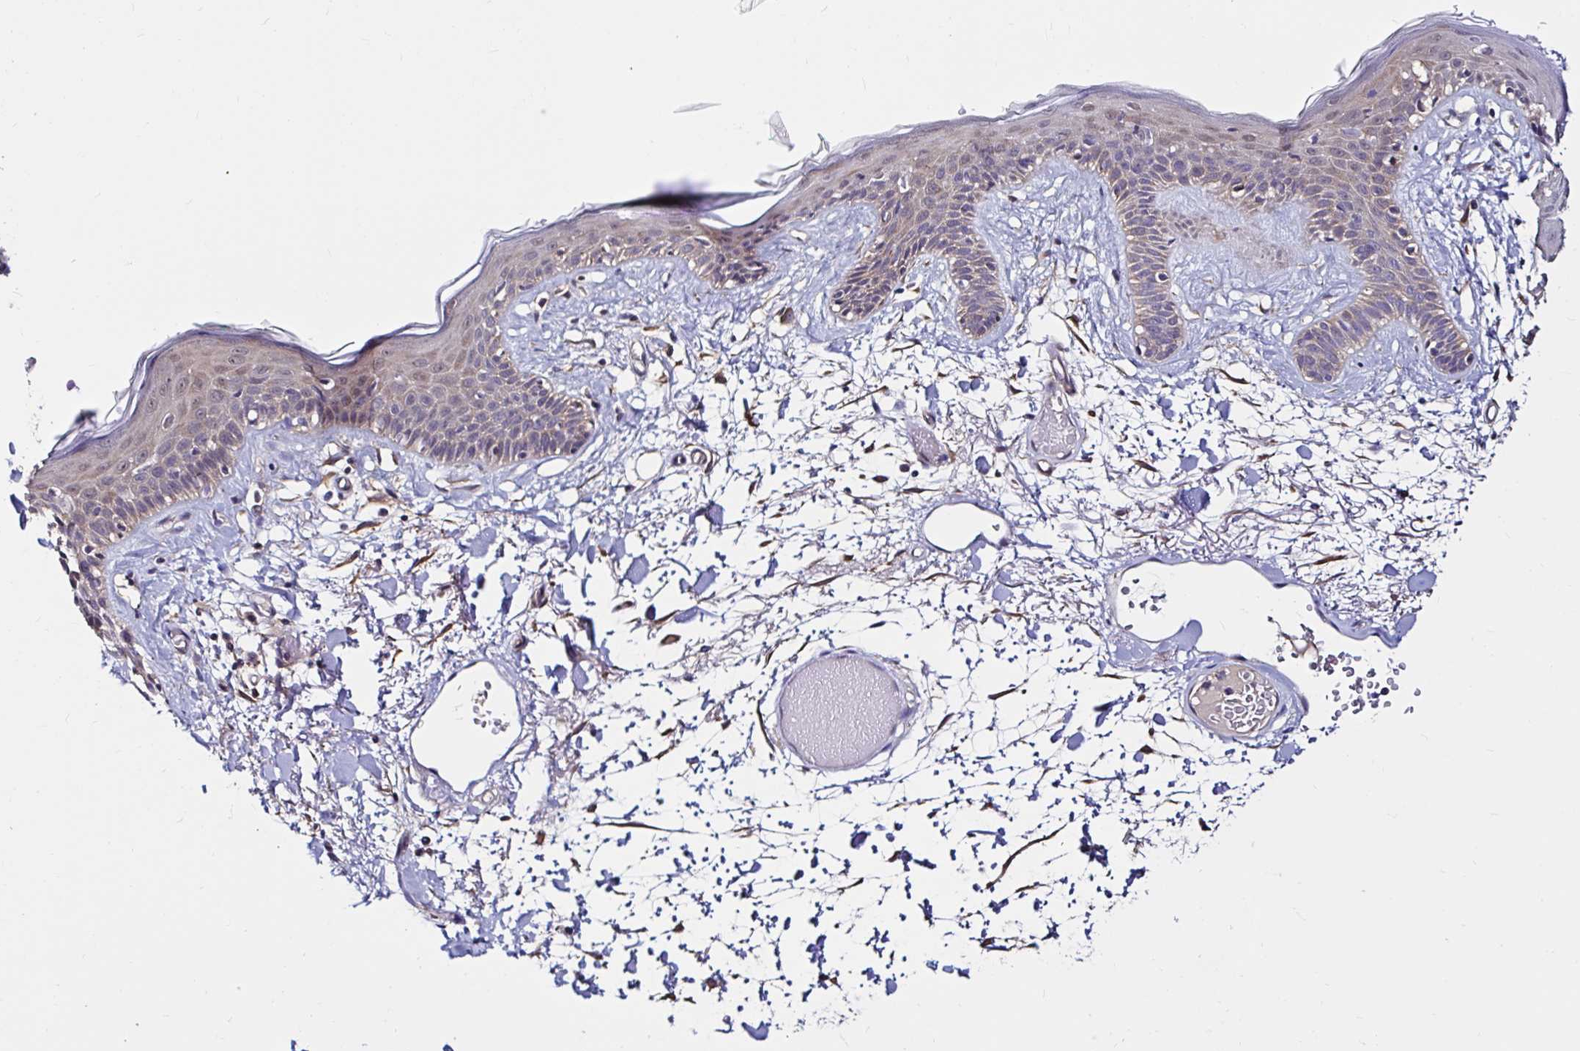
{"staining": {"intensity": "moderate", "quantity": "25%-75%", "location": "cytoplasmic/membranous"}, "tissue": "skin", "cell_type": "Fibroblasts", "image_type": "normal", "snomed": [{"axis": "morphology", "description": "Normal tissue, NOS"}, {"axis": "topography", "description": "Skin"}], "caption": "The histopathology image demonstrates staining of normal skin, revealing moderate cytoplasmic/membranous protein positivity (brown color) within fibroblasts.", "gene": "RSRP1", "patient": {"sex": "male", "age": 79}}